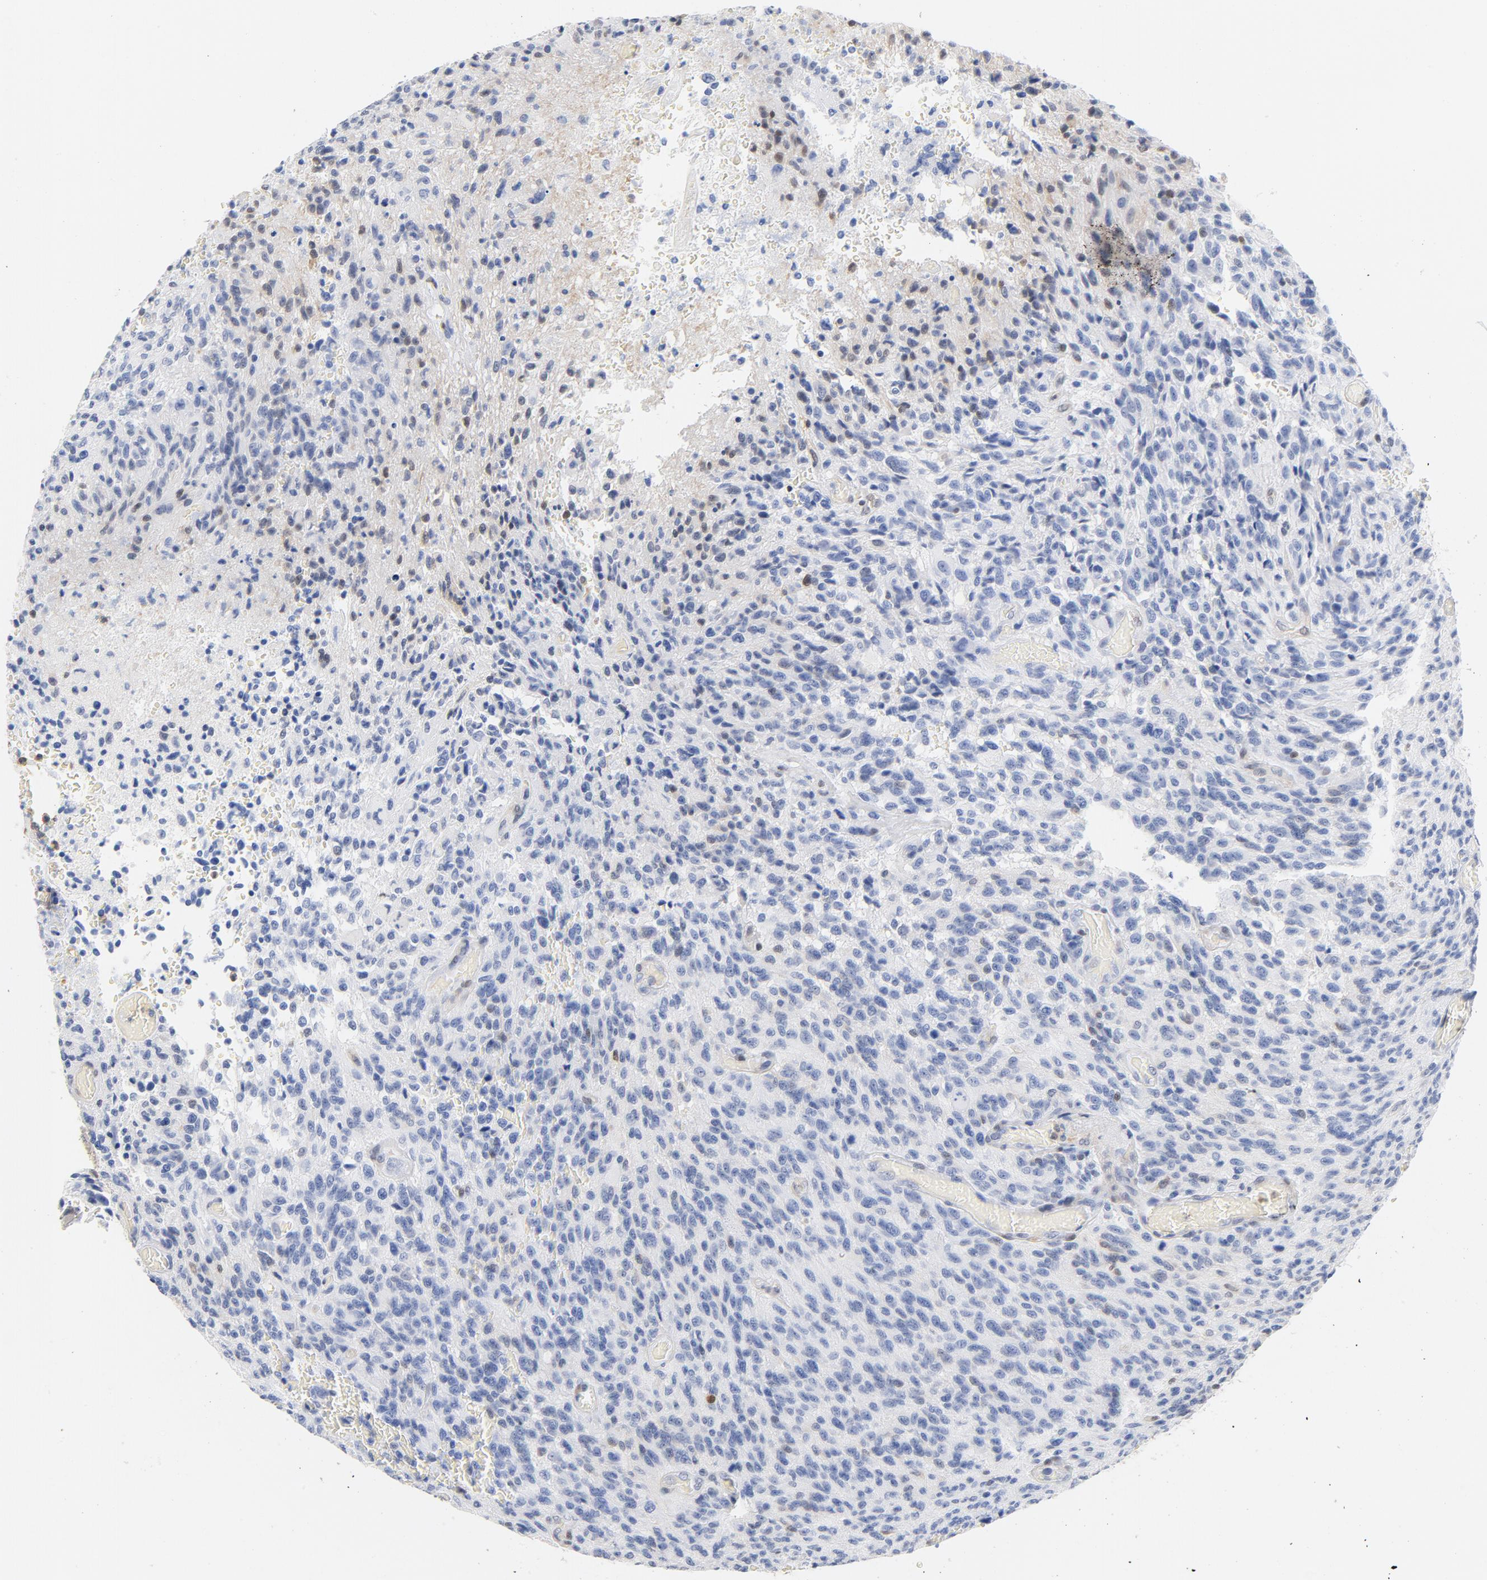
{"staining": {"intensity": "weak", "quantity": "<25%", "location": "cytoplasmic/membranous,nuclear"}, "tissue": "glioma", "cell_type": "Tumor cells", "image_type": "cancer", "snomed": [{"axis": "morphology", "description": "Normal tissue, NOS"}, {"axis": "morphology", "description": "Glioma, malignant, High grade"}, {"axis": "topography", "description": "Cerebral cortex"}], "caption": "Immunohistochemistry image of neoplastic tissue: glioma stained with DAB displays no significant protein staining in tumor cells. (DAB (3,3'-diaminobenzidine) IHC, high magnification).", "gene": "CDKN1B", "patient": {"sex": "male", "age": 56}}